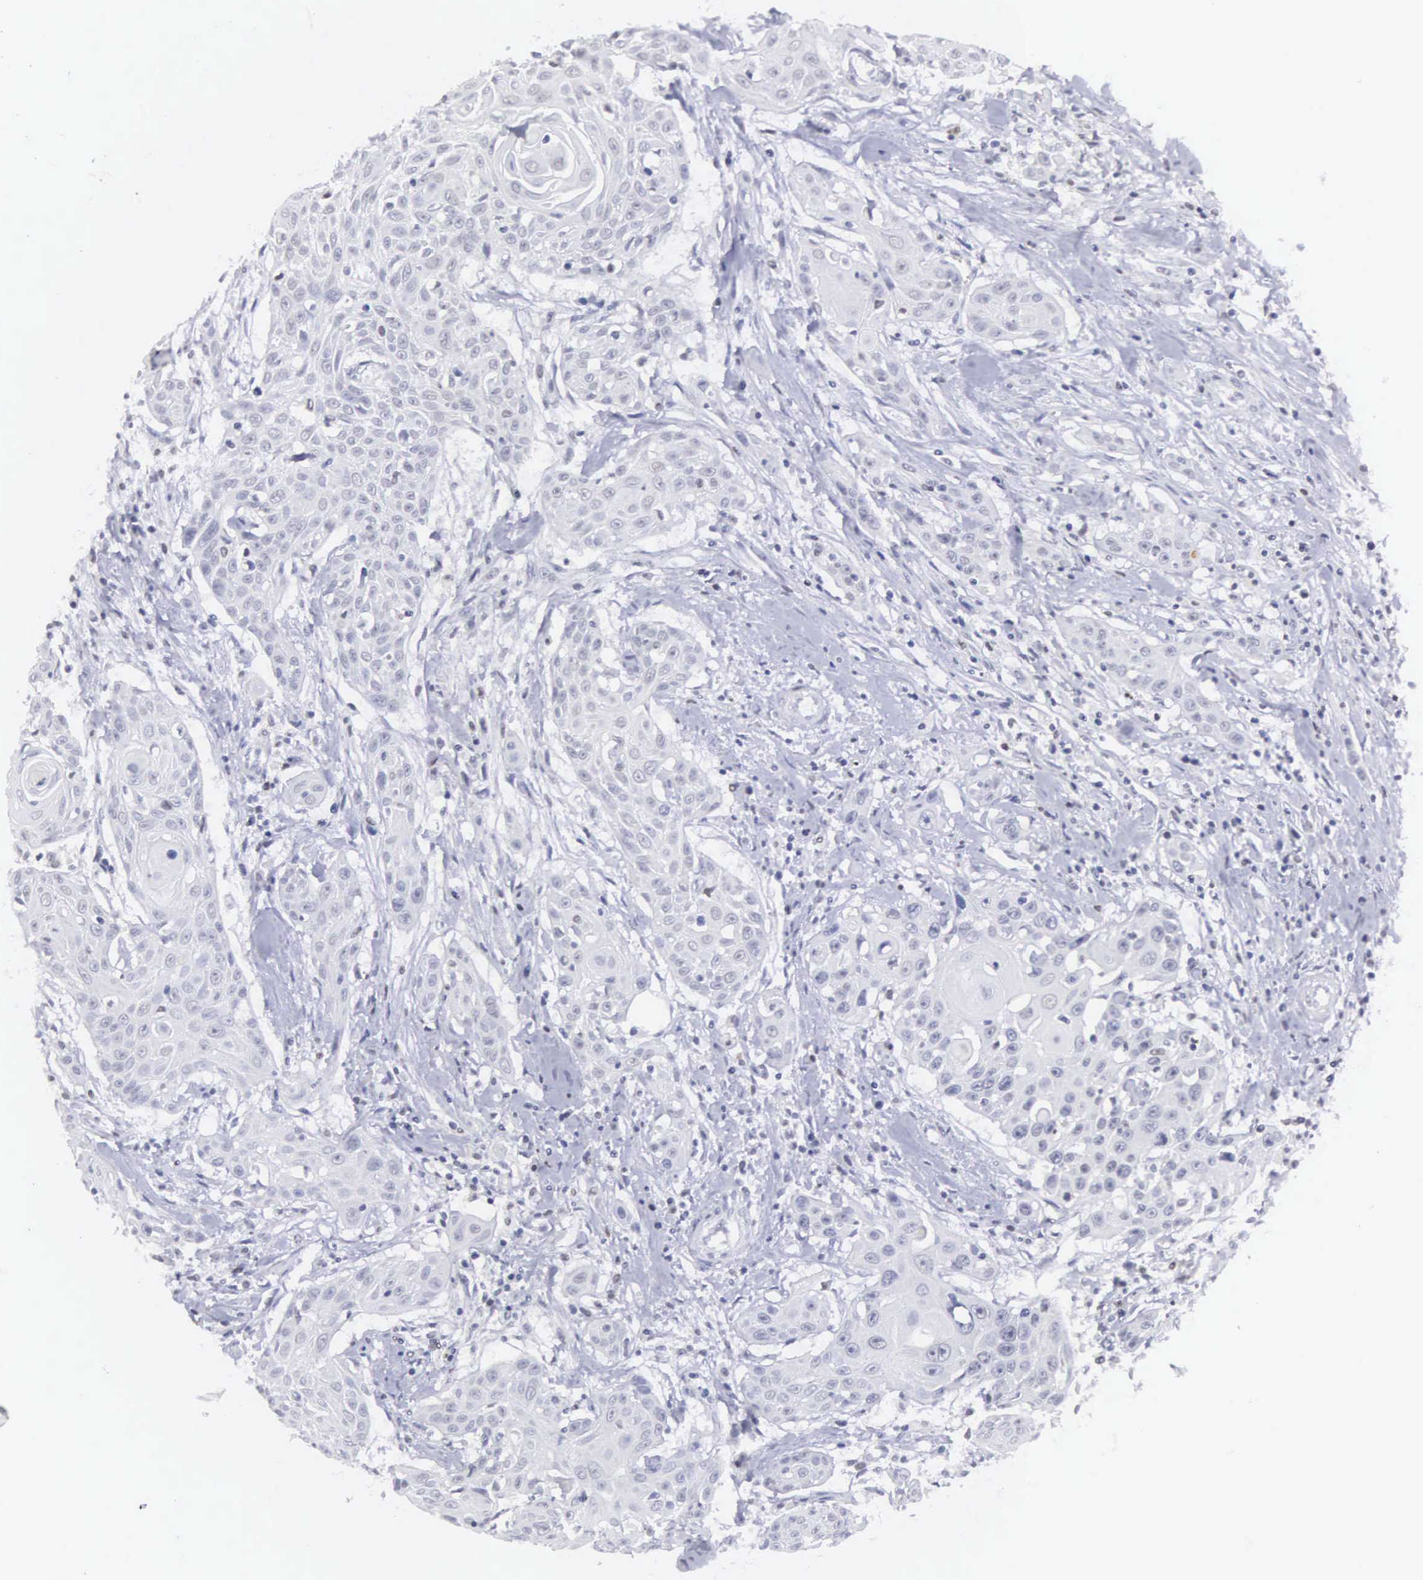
{"staining": {"intensity": "negative", "quantity": "none", "location": "none"}, "tissue": "head and neck cancer", "cell_type": "Tumor cells", "image_type": "cancer", "snomed": [{"axis": "morphology", "description": "Squamous cell carcinoma, NOS"}, {"axis": "morphology", "description": "Squamous cell carcinoma, metastatic, NOS"}, {"axis": "topography", "description": "Lymph node"}, {"axis": "topography", "description": "Salivary gland"}, {"axis": "topography", "description": "Head-Neck"}], "caption": "This image is of head and neck metastatic squamous cell carcinoma stained with IHC to label a protein in brown with the nuclei are counter-stained blue. There is no expression in tumor cells.", "gene": "ETV6", "patient": {"sex": "female", "age": 74}}